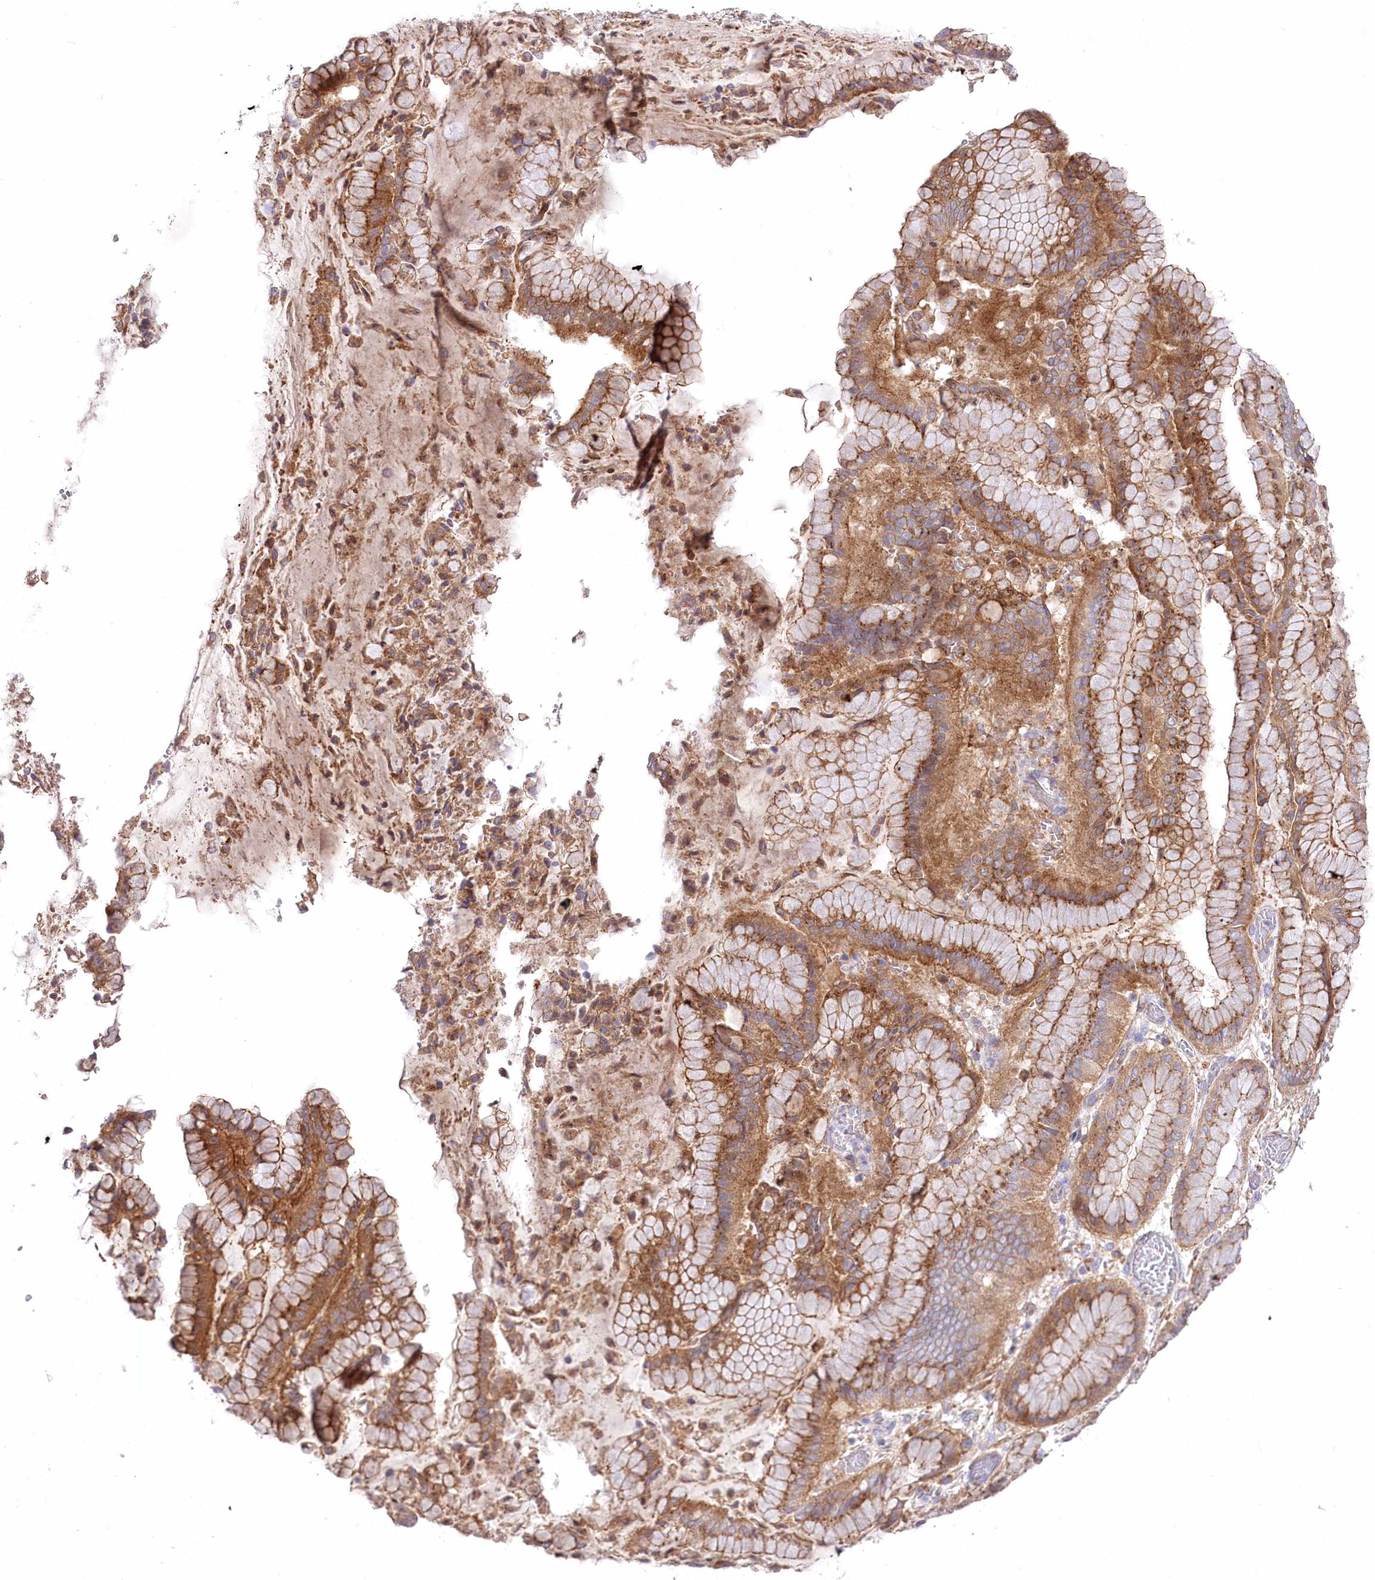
{"staining": {"intensity": "moderate", "quantity": ">75%", "location": "cytoplasmic/membranous"}, "tissue": "stomach cancer", "cell_type": "Tumor cells", "image_type": "cancer", "snomed": [{"axis": "morphology", "description": "Normal tissue, NOS"}, {"axis": "morphology", "description": "Adenocarcinoma, NOS"}, {"axis": "topography", "description": "Lymph node"}, {"axis": "topography", "description": "Stomach"}], "caption": "High-power microscopy captured an immunohistochemistry (IHC) histopathology image of stomach cancer, revealing moderate cytoplasmic/membranous expression in approximately >75% of tumor cells.", "gene": "STX6", "patient": {"sex": "male", "age": 48}}